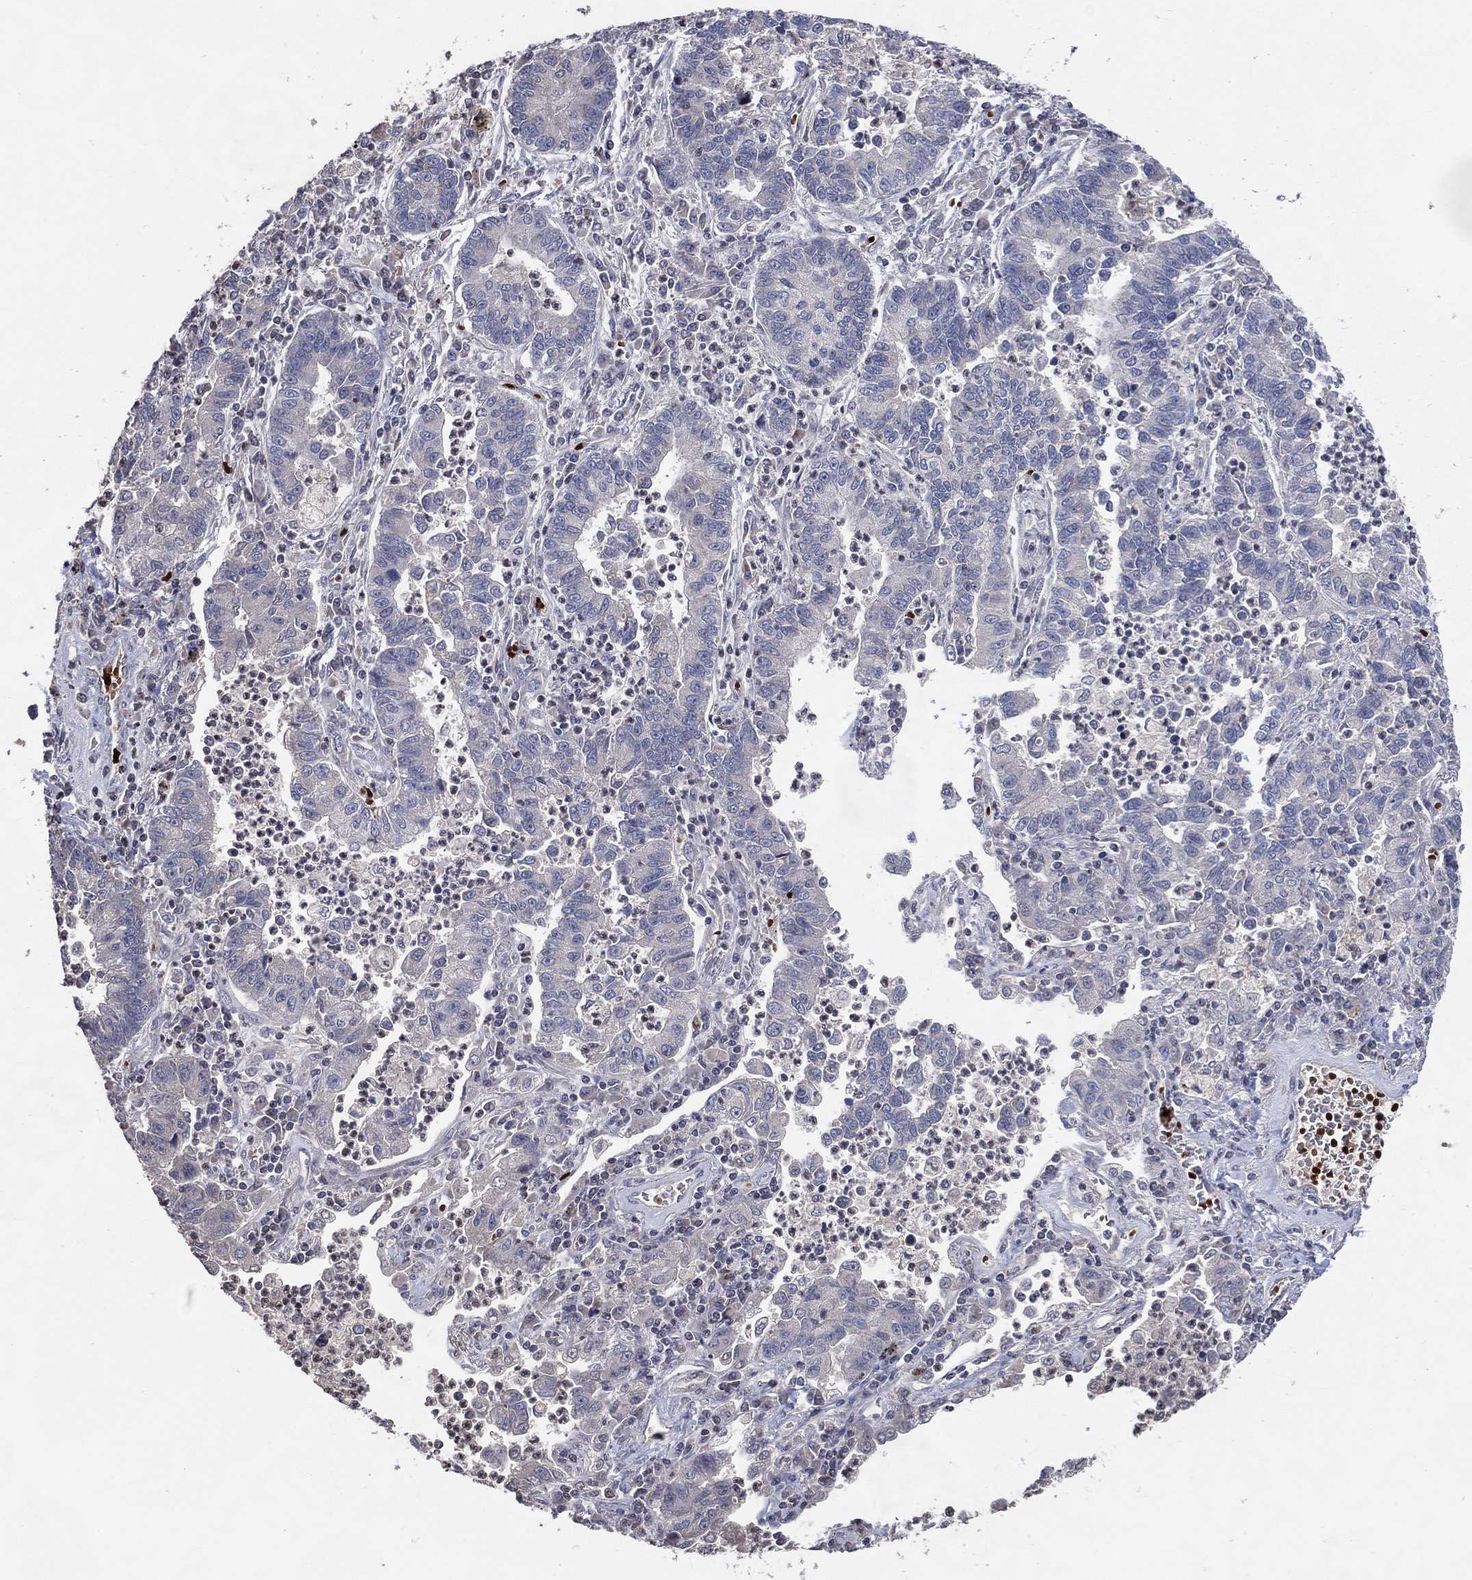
{"staining": {"intensity": "negative", "quantity": "none", "location": "none"}, "tissue": "lung cancer", "cell_type": "Tumor cells", "image_type": "cancer", "snomed": [{"axis": "morphology", "description": "Adenocarcinoma, NOS"}, {"axis": "topography", "description": "Lung"}], "caption": "Immunohistochemistry of human lung cancer (adenocarcinoma) exhibits no staining in tumor cells.", "gene": "DNAH7", "patient": {"sex": "female", "age": 57}}